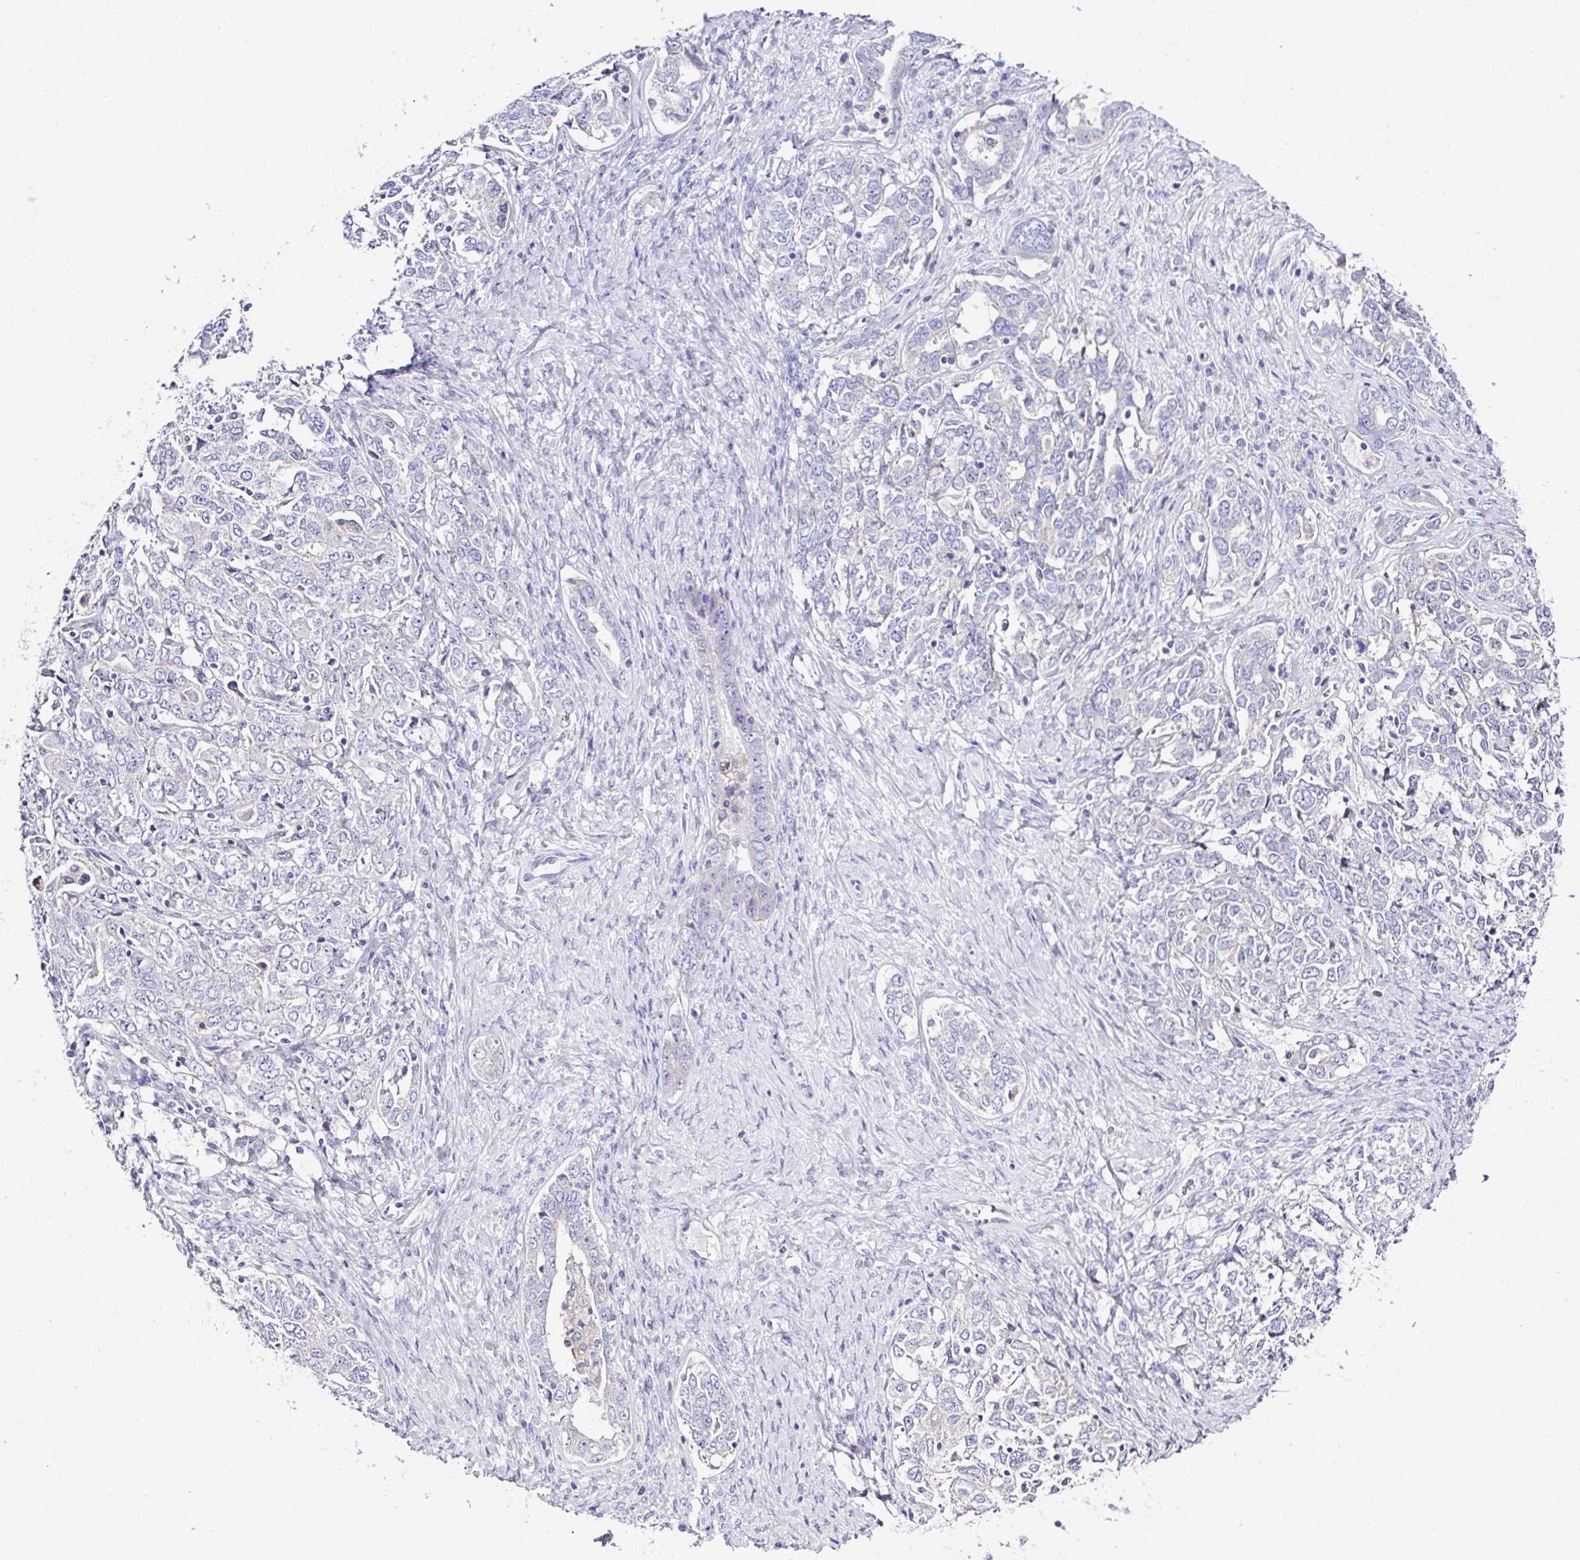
{"staining": {"intensity": "negative", "quantity": "none", "location": "none"}, "tissue": "ovarian cancer", "cell_type": "Tumor cells", "image_type": "cancer", "snomed": [{"axis": "morphology", "description": "Carcinoma, endometroid"}, {"axis": "topography", "description": "Ovary"}], "caption": "High power microscopy histopathology image of an immunohistochemistry photomicrograph of ovarian cancer, revealing no significant staining in tumor cells.", "gene": "OR4P4", "patient": {"sex": "female", "age": 62}}